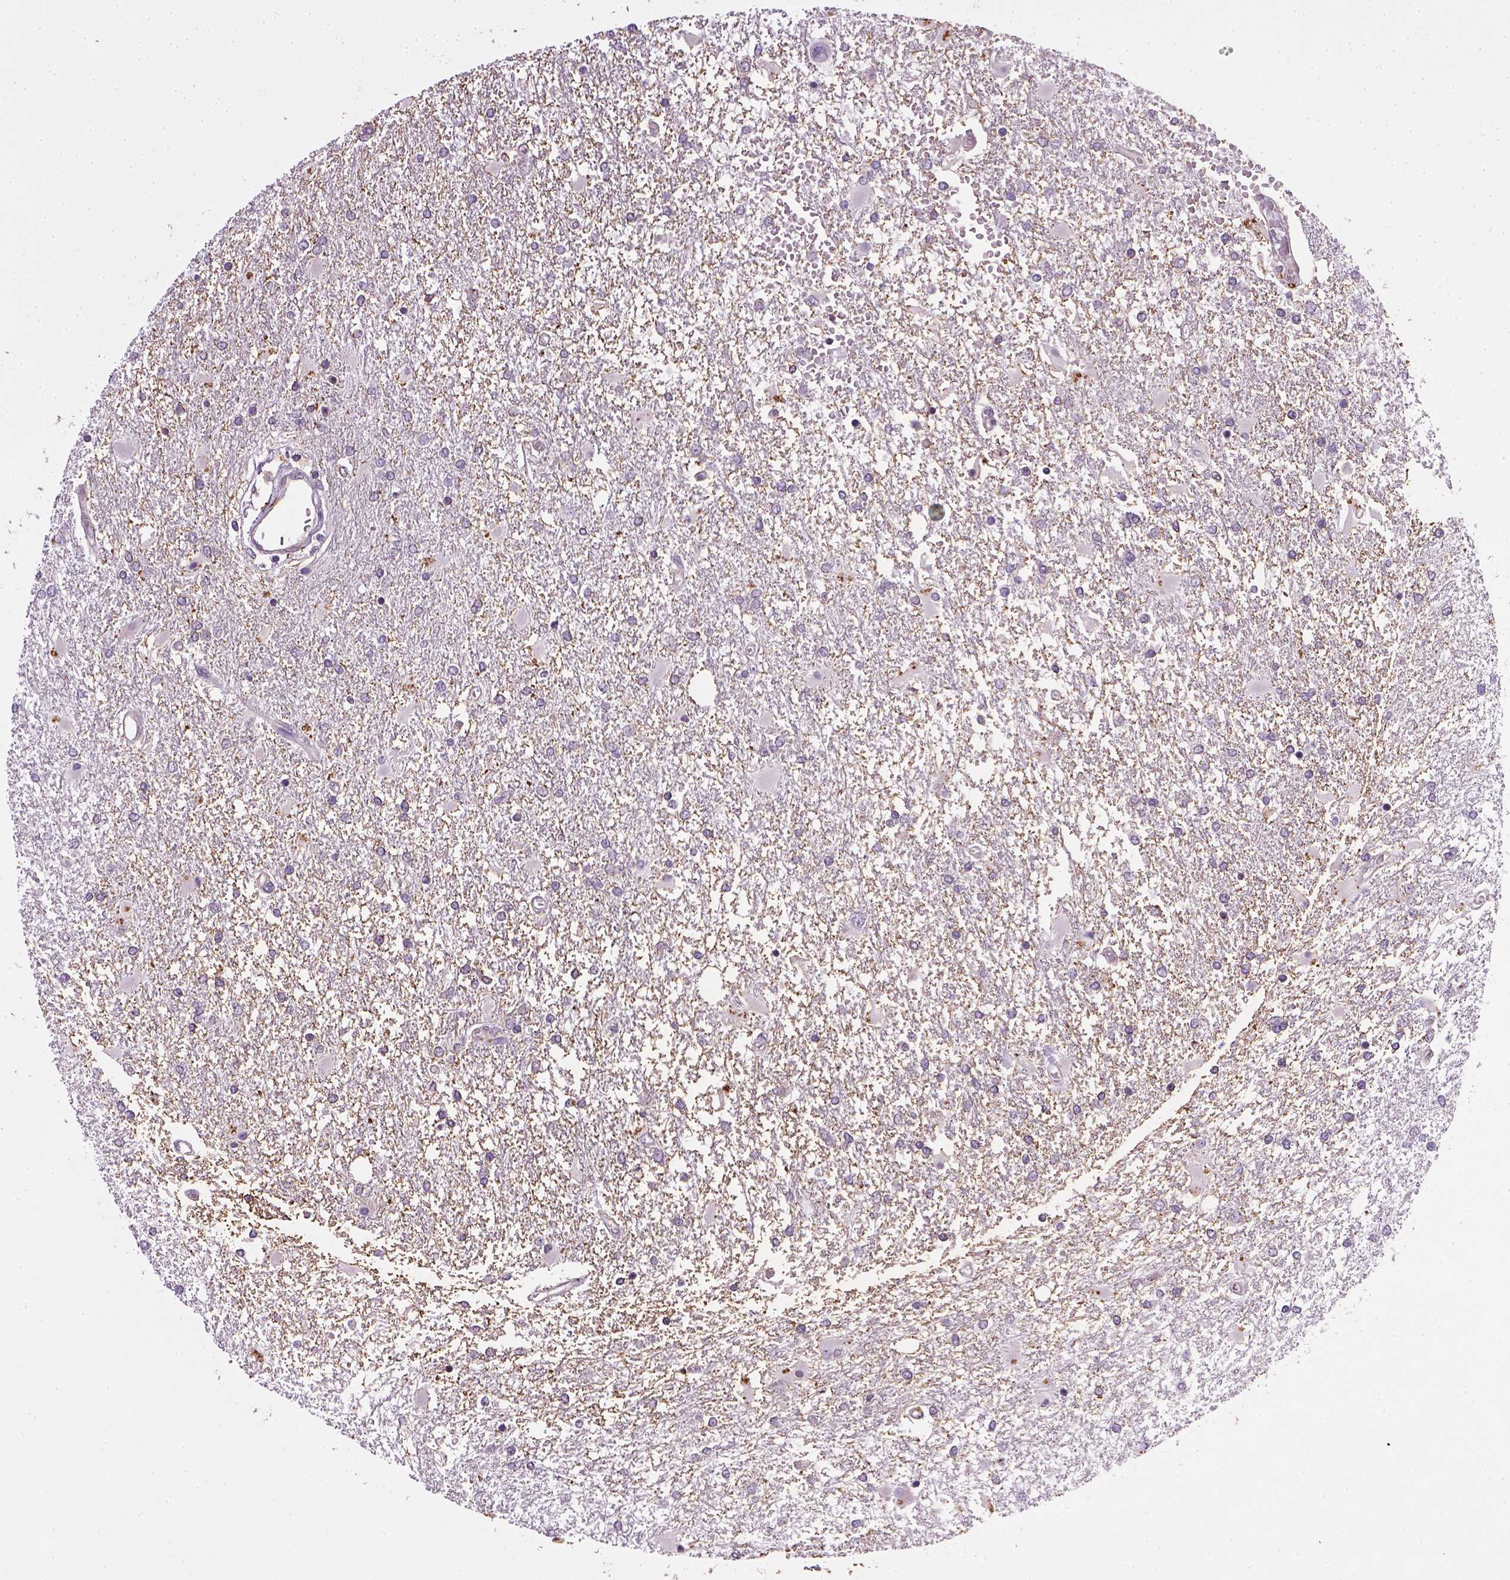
{"staining": {"intensity": "negative", "quantity": "none", "location": "none"}, "tissue": "glioma", "cell_type": "Tumor cells", "image_type": "cancer", "snomed": [{"axis": "morphology", "description": "Glioma, malignant, High grade"}, {"axis": "topography", "description": "Cerebral cortex"}], "caption": "This is an immunohistochemistry histopathology image of human glioma. There is no positivity in tumor cells.", "gene": "TPRG1", "patient": {"sex": "male", "age": 79}}